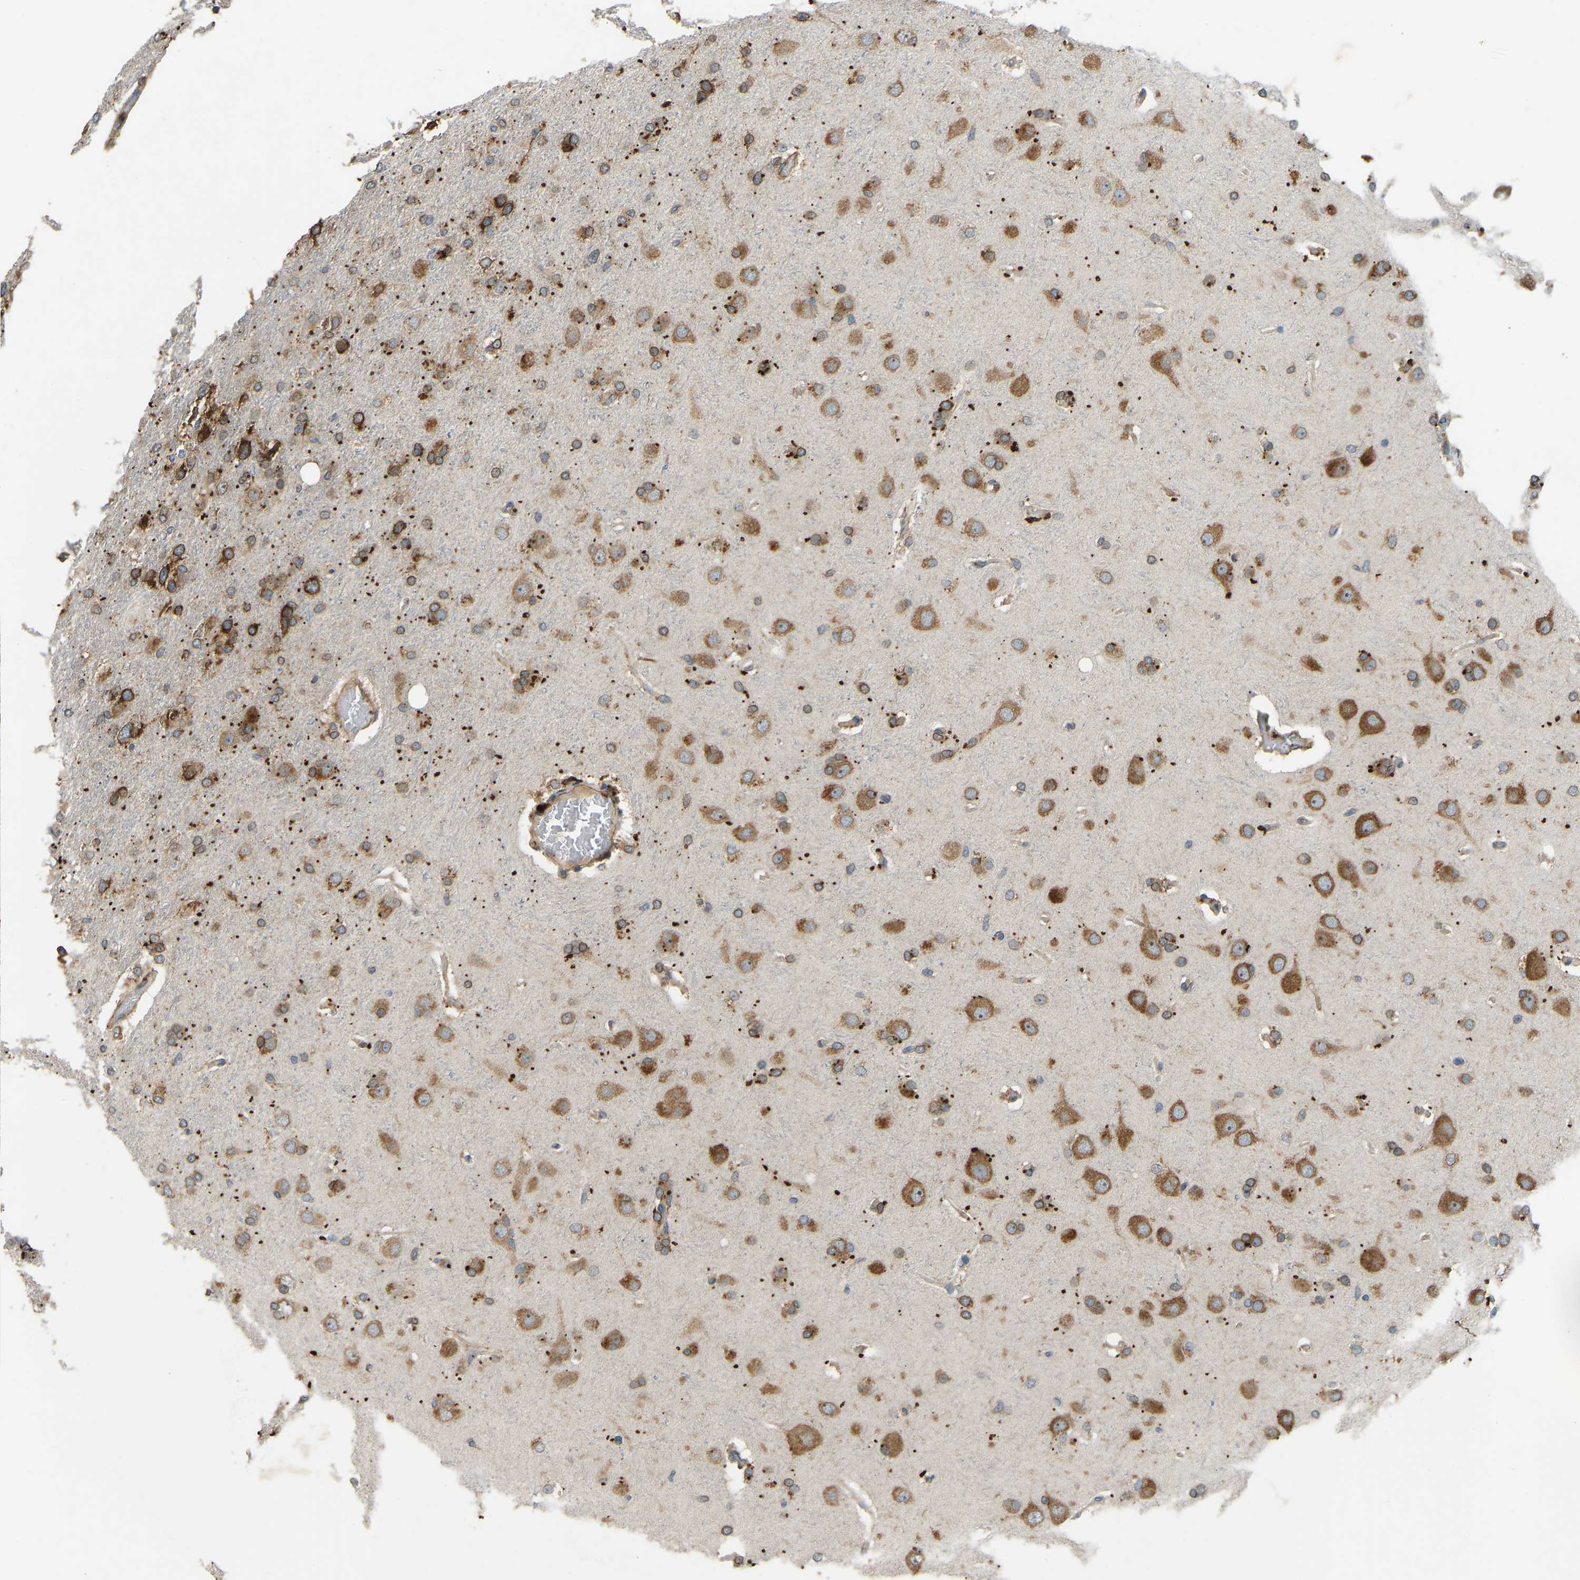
{"staining": {"intensity": "strong", "quantity": ">75%", "location": "cytoplasmic/membranous"}, "tissue": "glioma", "cell_type": "Tumor cells", "image_type": "cancer", "snomed": [{"axis": "morphology", "description": "Glioma, malignant, High grade"}, {"axis": "topography", "description": "Brain"}], "caption": "A micrograph showing strong cytoplasmic/membranous positivity in about >75% of tumor cells in malignant high-grade glioma, as visualized by brown immunohistochemical staining.", "gene": "OS9", "patient": {"sex": "female", "age": 58}}